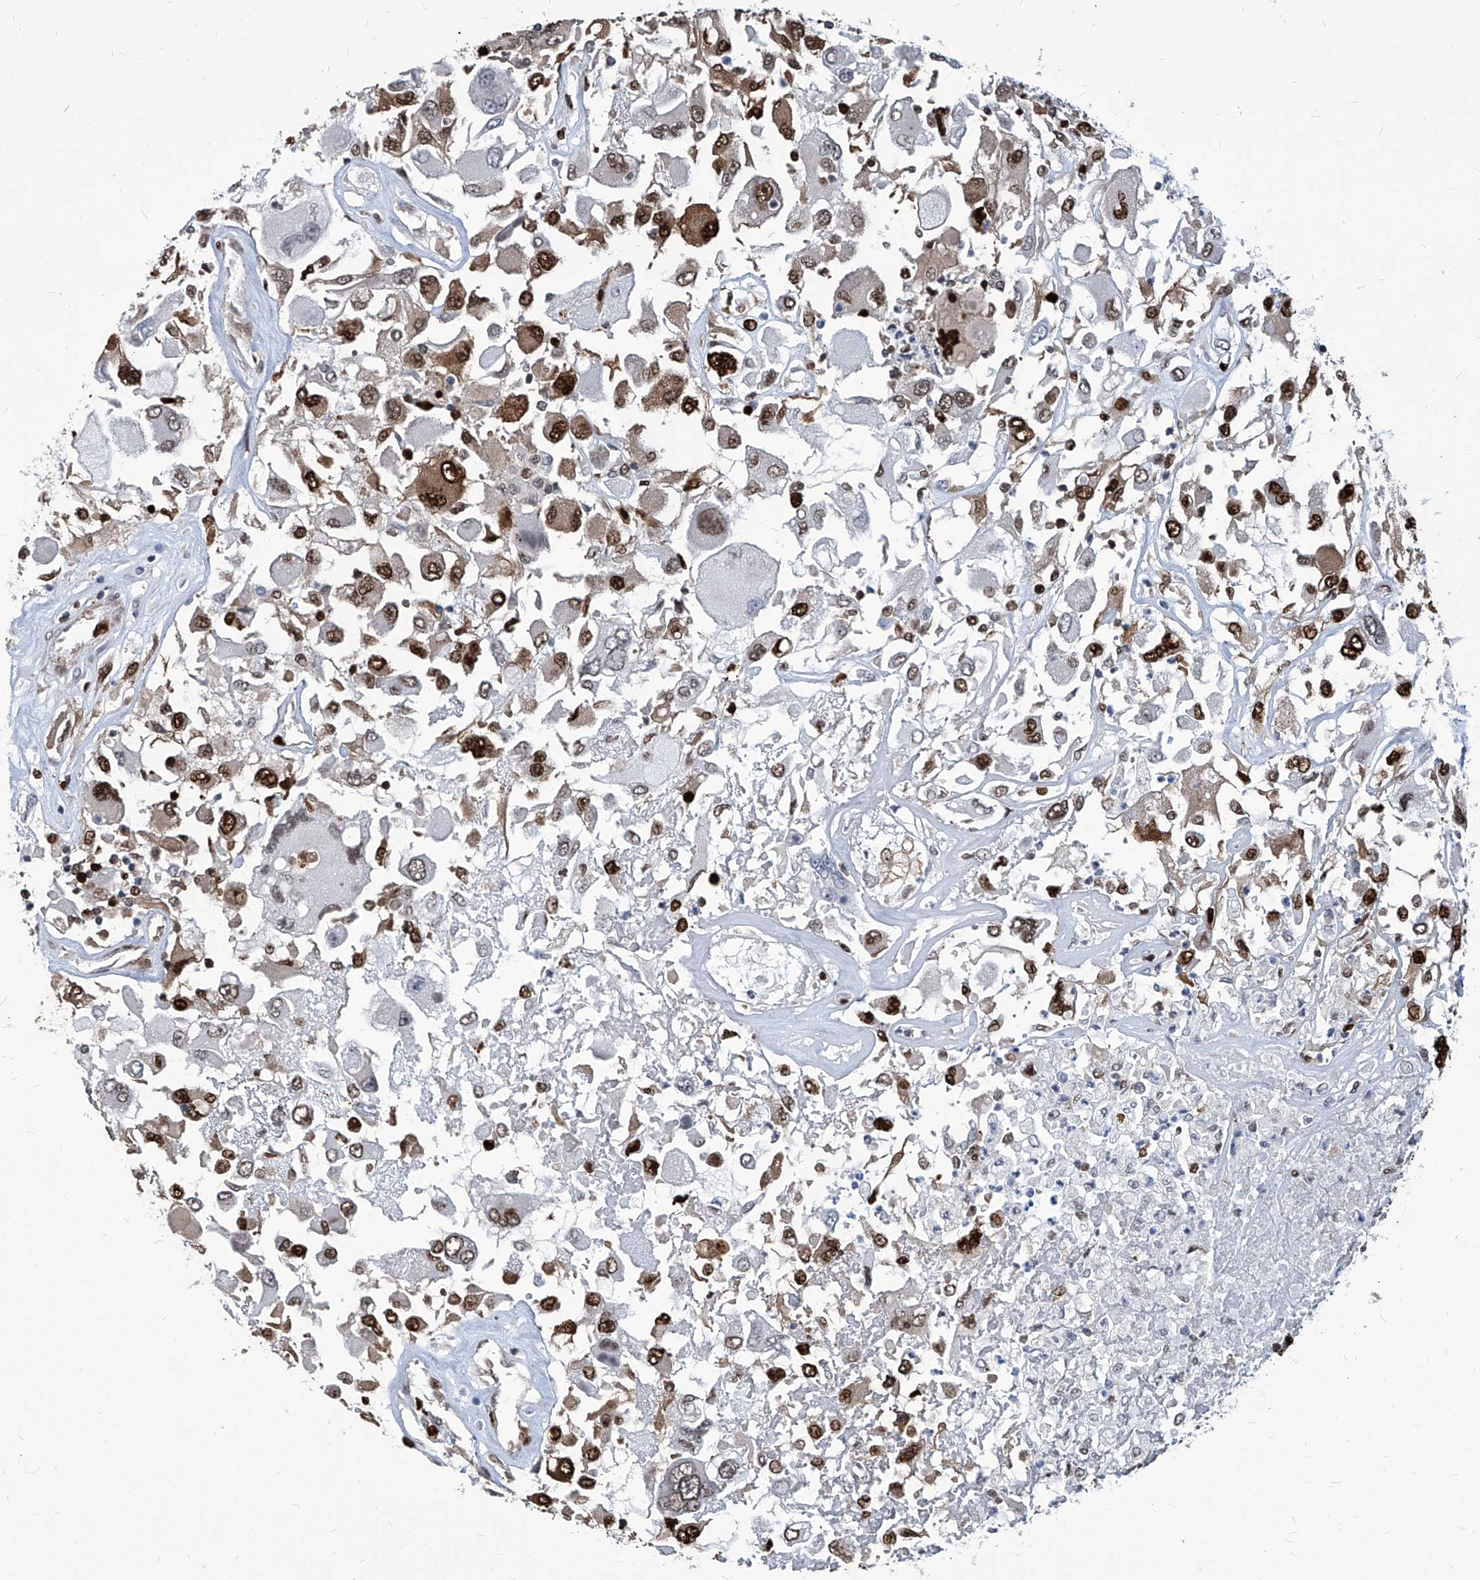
{"staining": {"intensity": "strong", "quantity": "25%-75%", "location": "cytoplasmic/membranous,nuclear"}, "tissue": "renal cancer", "cell_type": "Tumor cells", "image_type": "cancer", "snomed": [{"axis": "morphology", "description": "Adenocarcinoma, NOS"}, {"axis": "topography", "description": "Kidney"}], "caption": "Protein expression analysis of renal adenocarcinoma displays strong cytoplasmic/membranous and nuclear staining in about 25%-75% of tumor cells.", "gene": "PCNA", "patient": {"sex": "female", "age": 52}}